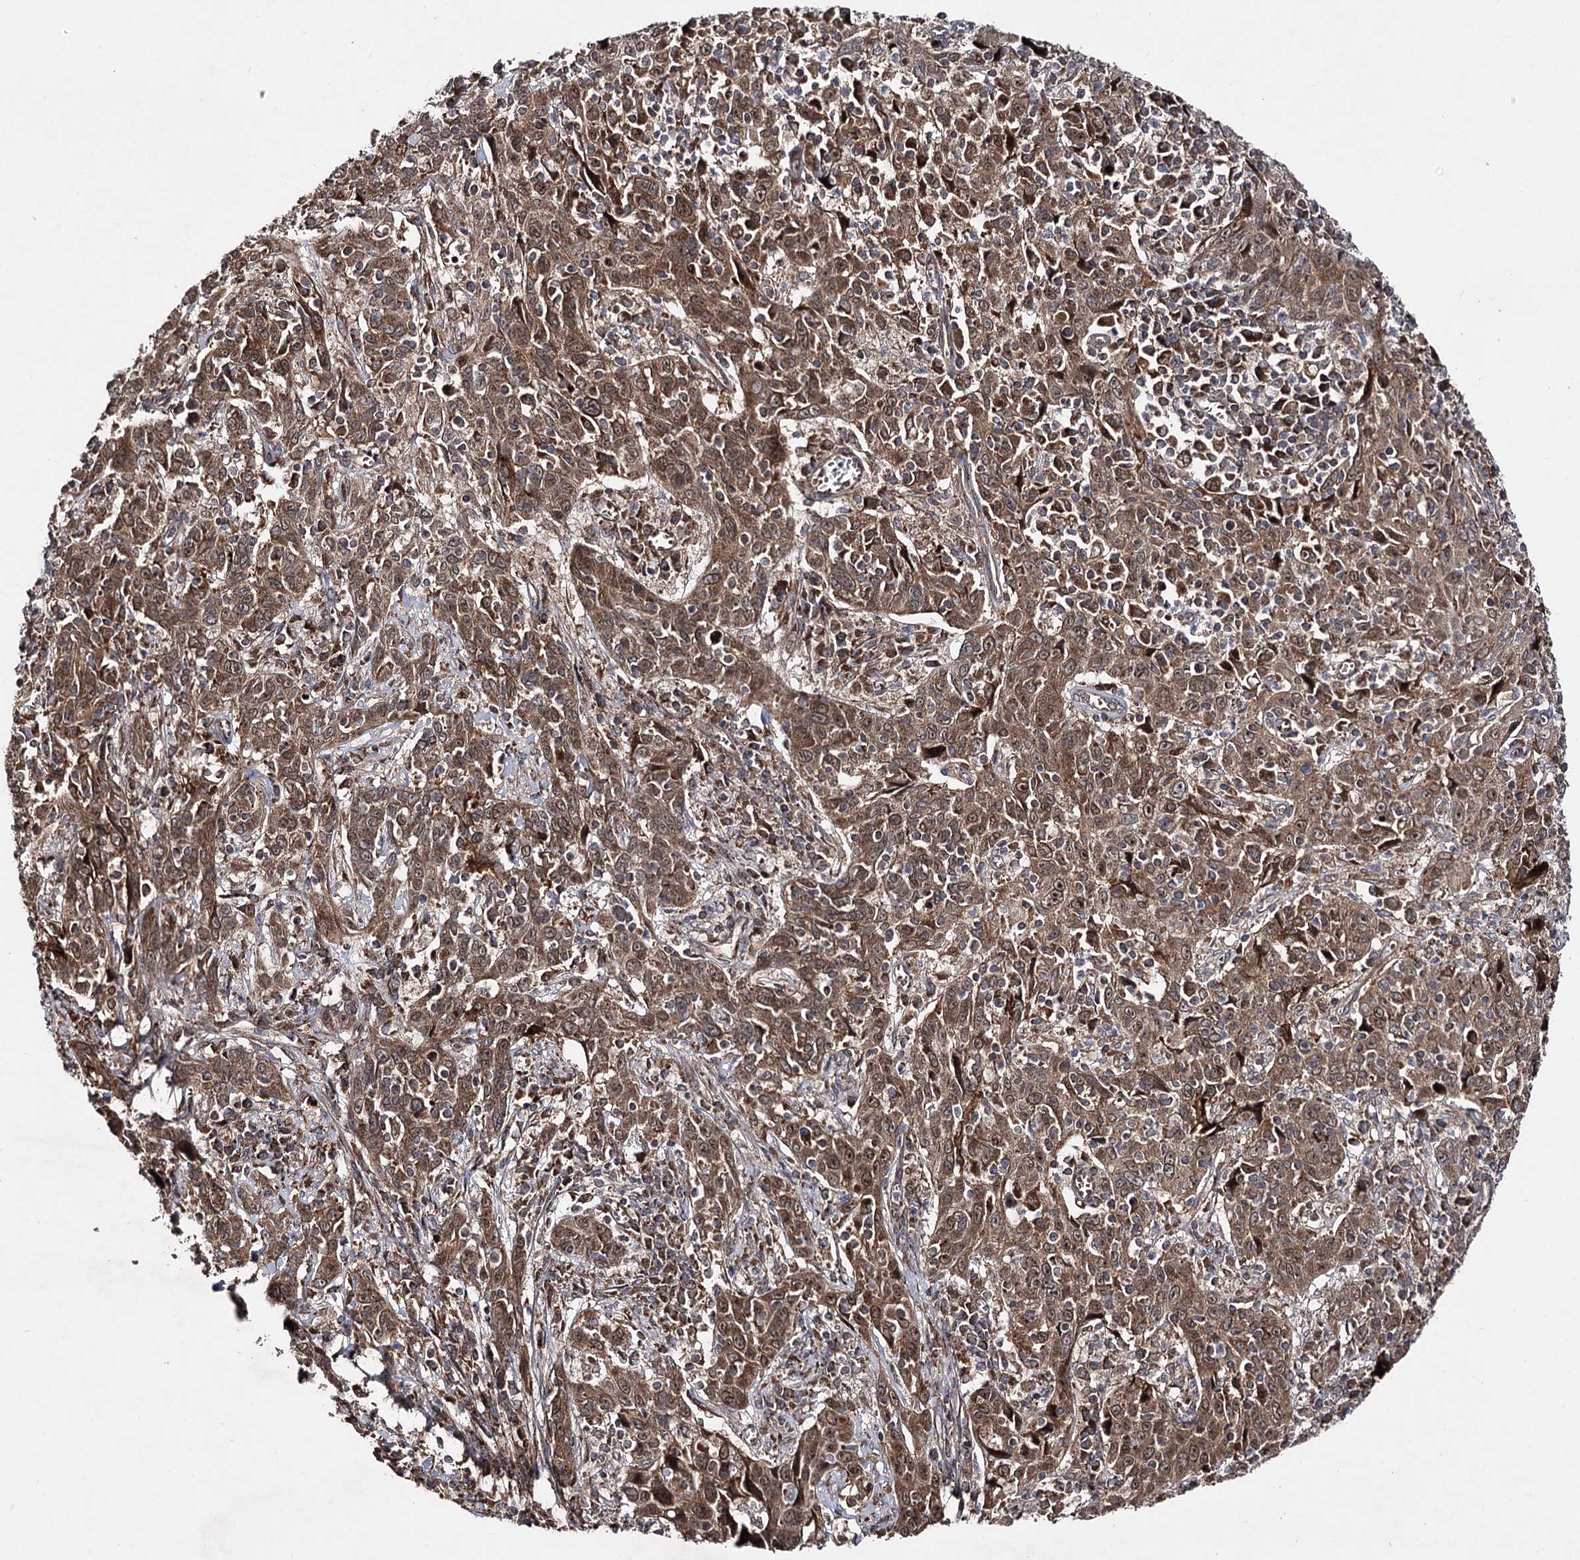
{"staining": {"intensity": "moderate", "quantity": ">75%", "location": "cytoplasmic/membranous,nuclear"}, "tissue": "cervical cancer", "cell_type": "Tumor cells", "image_type": "cancer", "snomed": [{"axis": "morphology", "description": "Squamous cell carcinoma, NOS"}, {"axis": "topography", "description": "Cervix"}], "caption": "This photomicrograph exhibits immunohistochemistry staining of human cervical cancer, with medium moderate cytoplasmic/membranous and nuclear staining in about >75% of tumor cells.", "gene": "MINDY3", "patient": {"sex": "female", "age": 46}}